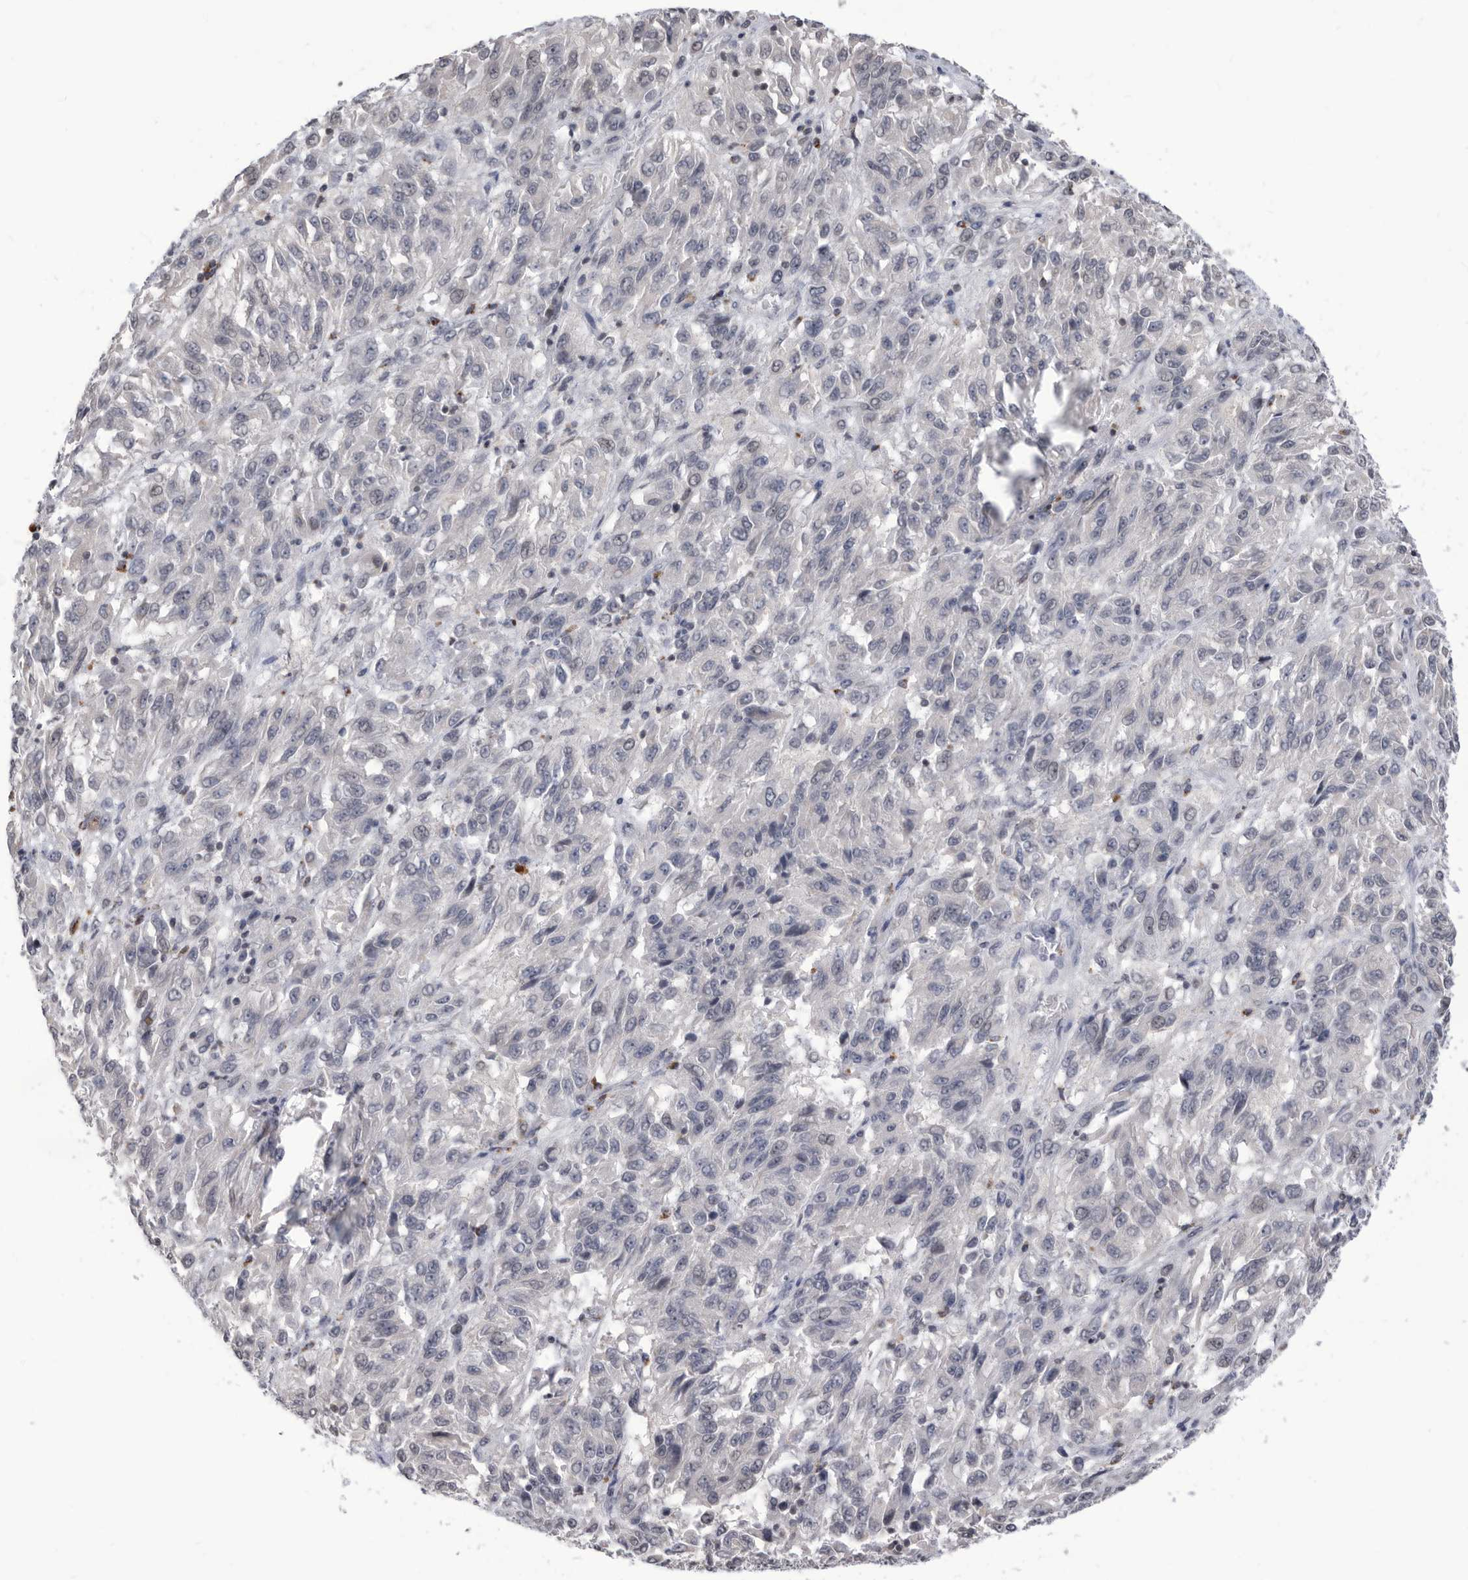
{"staining": {"intensity": "negative", "quantity": "none", "location": "none"}, "tissue": "melanoma", "cell_type": "Tumor cells", "image_type": "cancer", "snomed": [{"axis": "morphology", "description": "Malignant melanoma, Metastatic site"}, {"axis": "topography", "description": "Lung"}], "caption": "Photomicrograph shows no protein staining in tumor cells of malignant melanoma (metastatic site) tissue.", "gene": "TSTD1", "patient": {"sex": "male", "age": 64}}